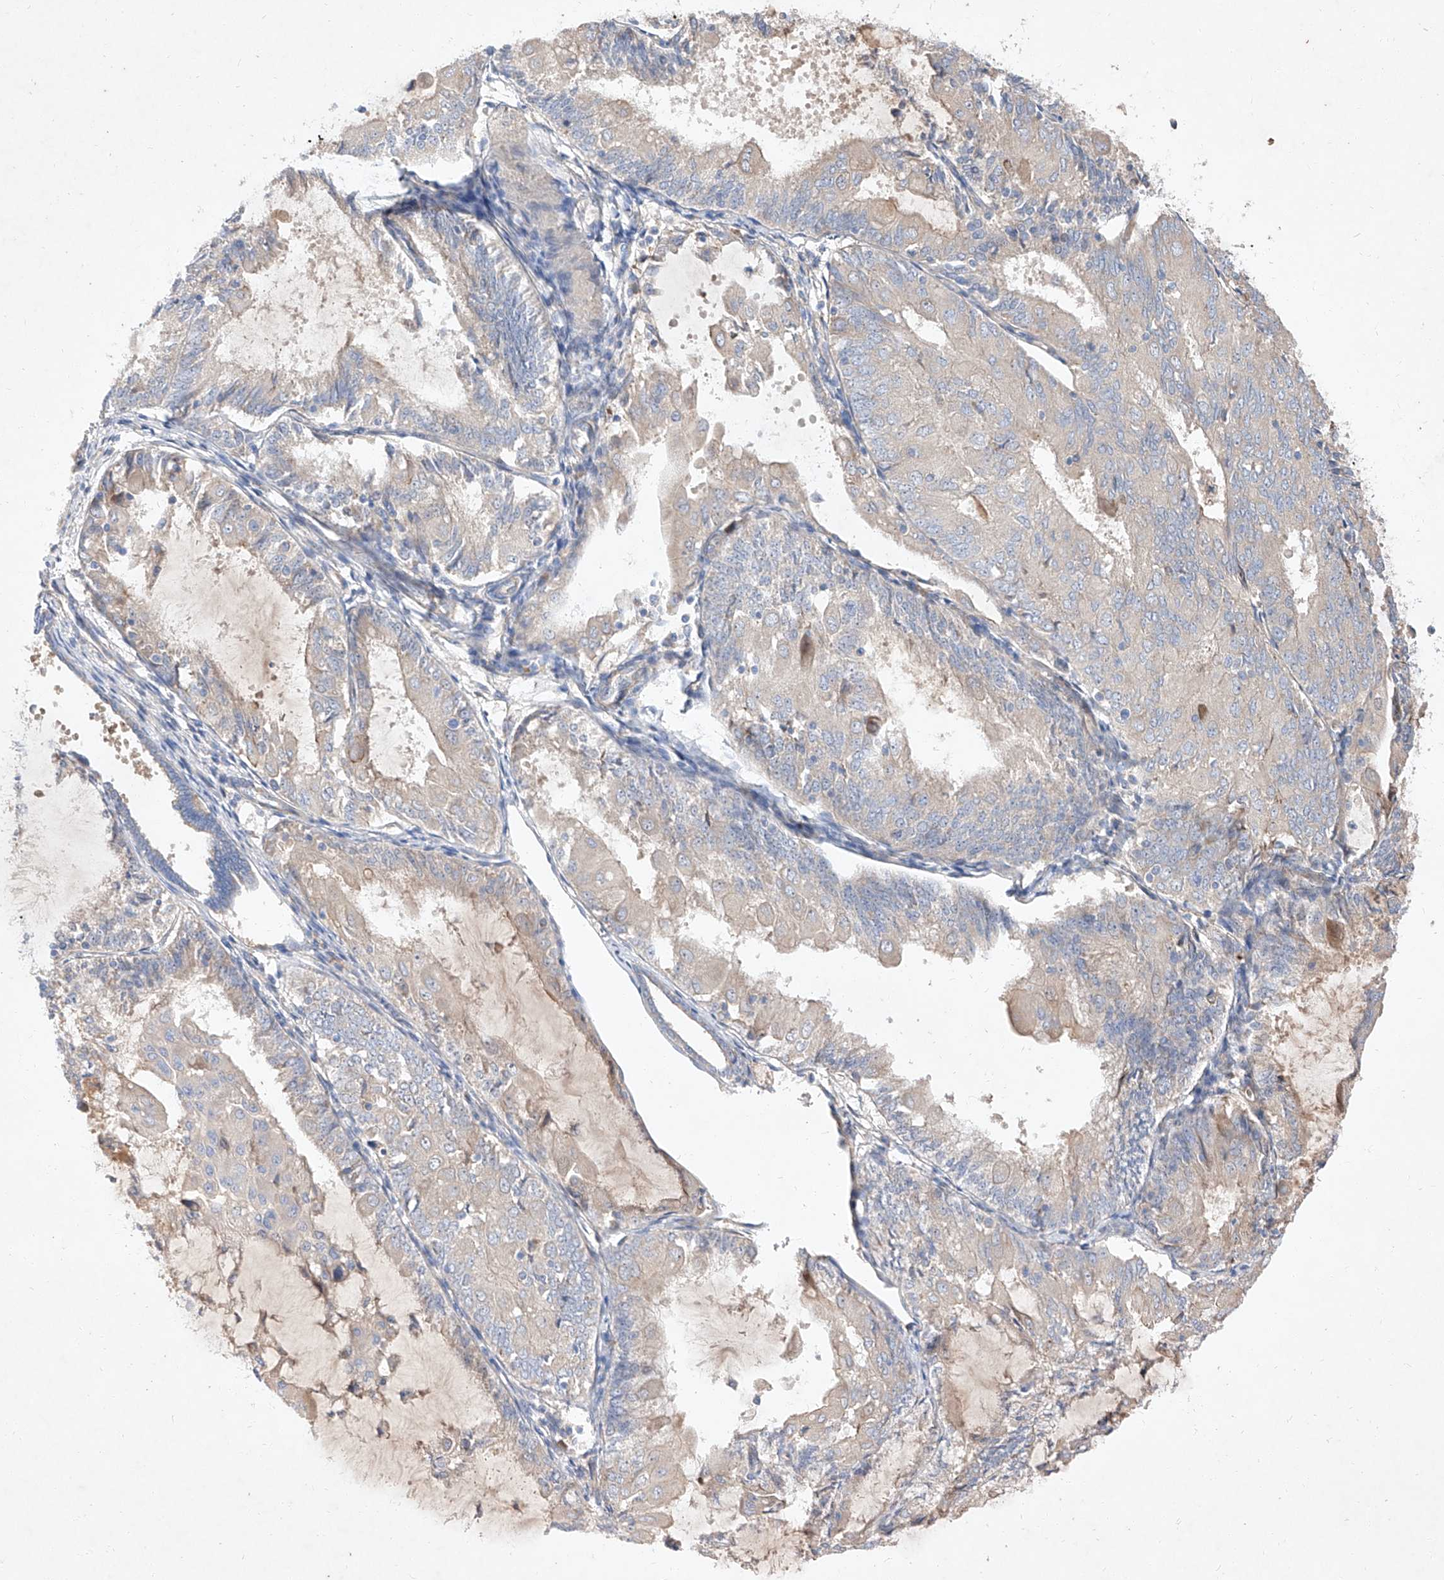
{"staining": {"intensity": "negative", "quantity": "none", "location": "none"}, "tissue": "endometrial cancer", "cell_type": "Tumor cells", "image_type": "cancer", "snomed": [{"axis": "morphology", "description": "Adenocarcinoma, NOS"}, {"axis": "topography", "description": "Endometrium"}], "caption": "Endometrial cancer (adenocarcinoma) stained for a protein using IHC demonstrates no expression tumor cells.", "gene": "DIRAS3", "patient": {"sex": "female", "age": 81}}